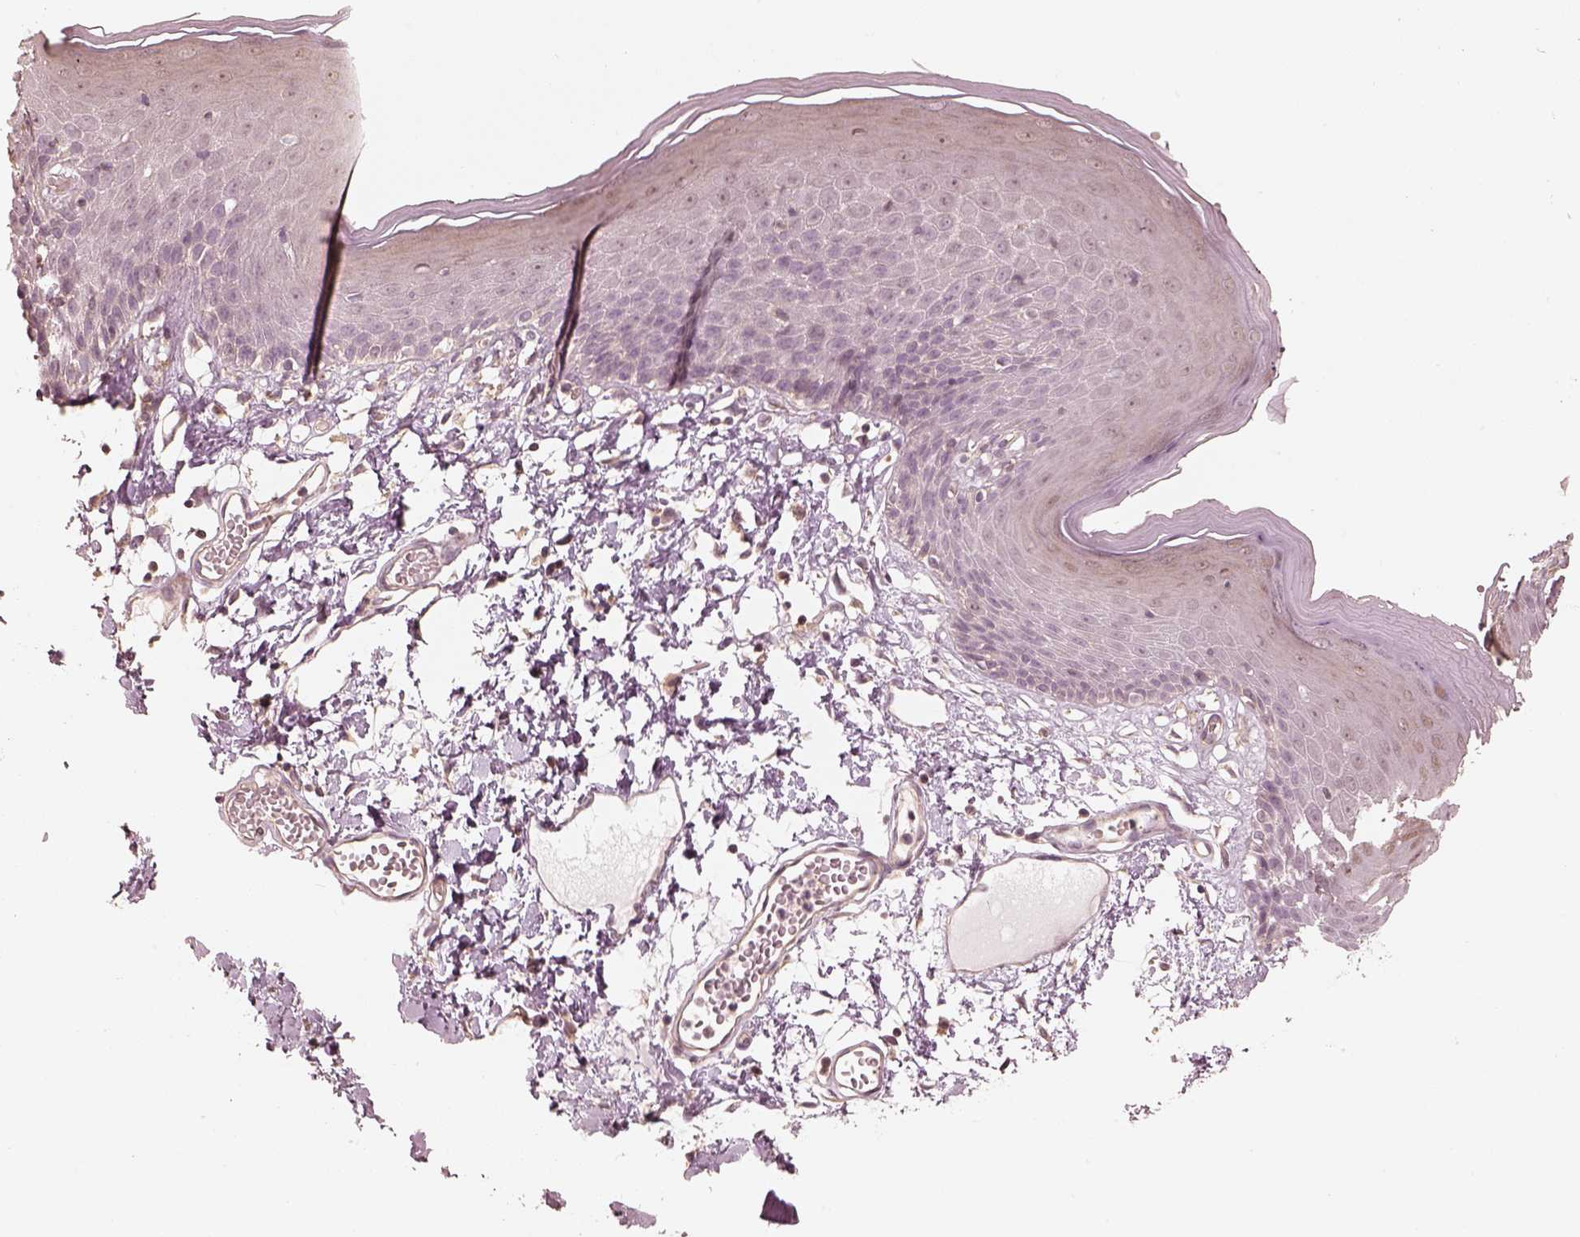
{"staining": {"intensity": "negative", "quantity": "none", "location": "none"}, "tissue": "skin", "cell_type": "Epidermal cells", "image_type": "normal", "snomed": [{"axis": "morphology", "description": "Normal tissue, NOS"}, {"axis": "topography", "description": "Vulva"}], "caption": "Protein analysis of normal skin shows no significant positivity in epidermal cells.", "gene": "KIF5C", "patient": {"sex": "female", "age": 68}}